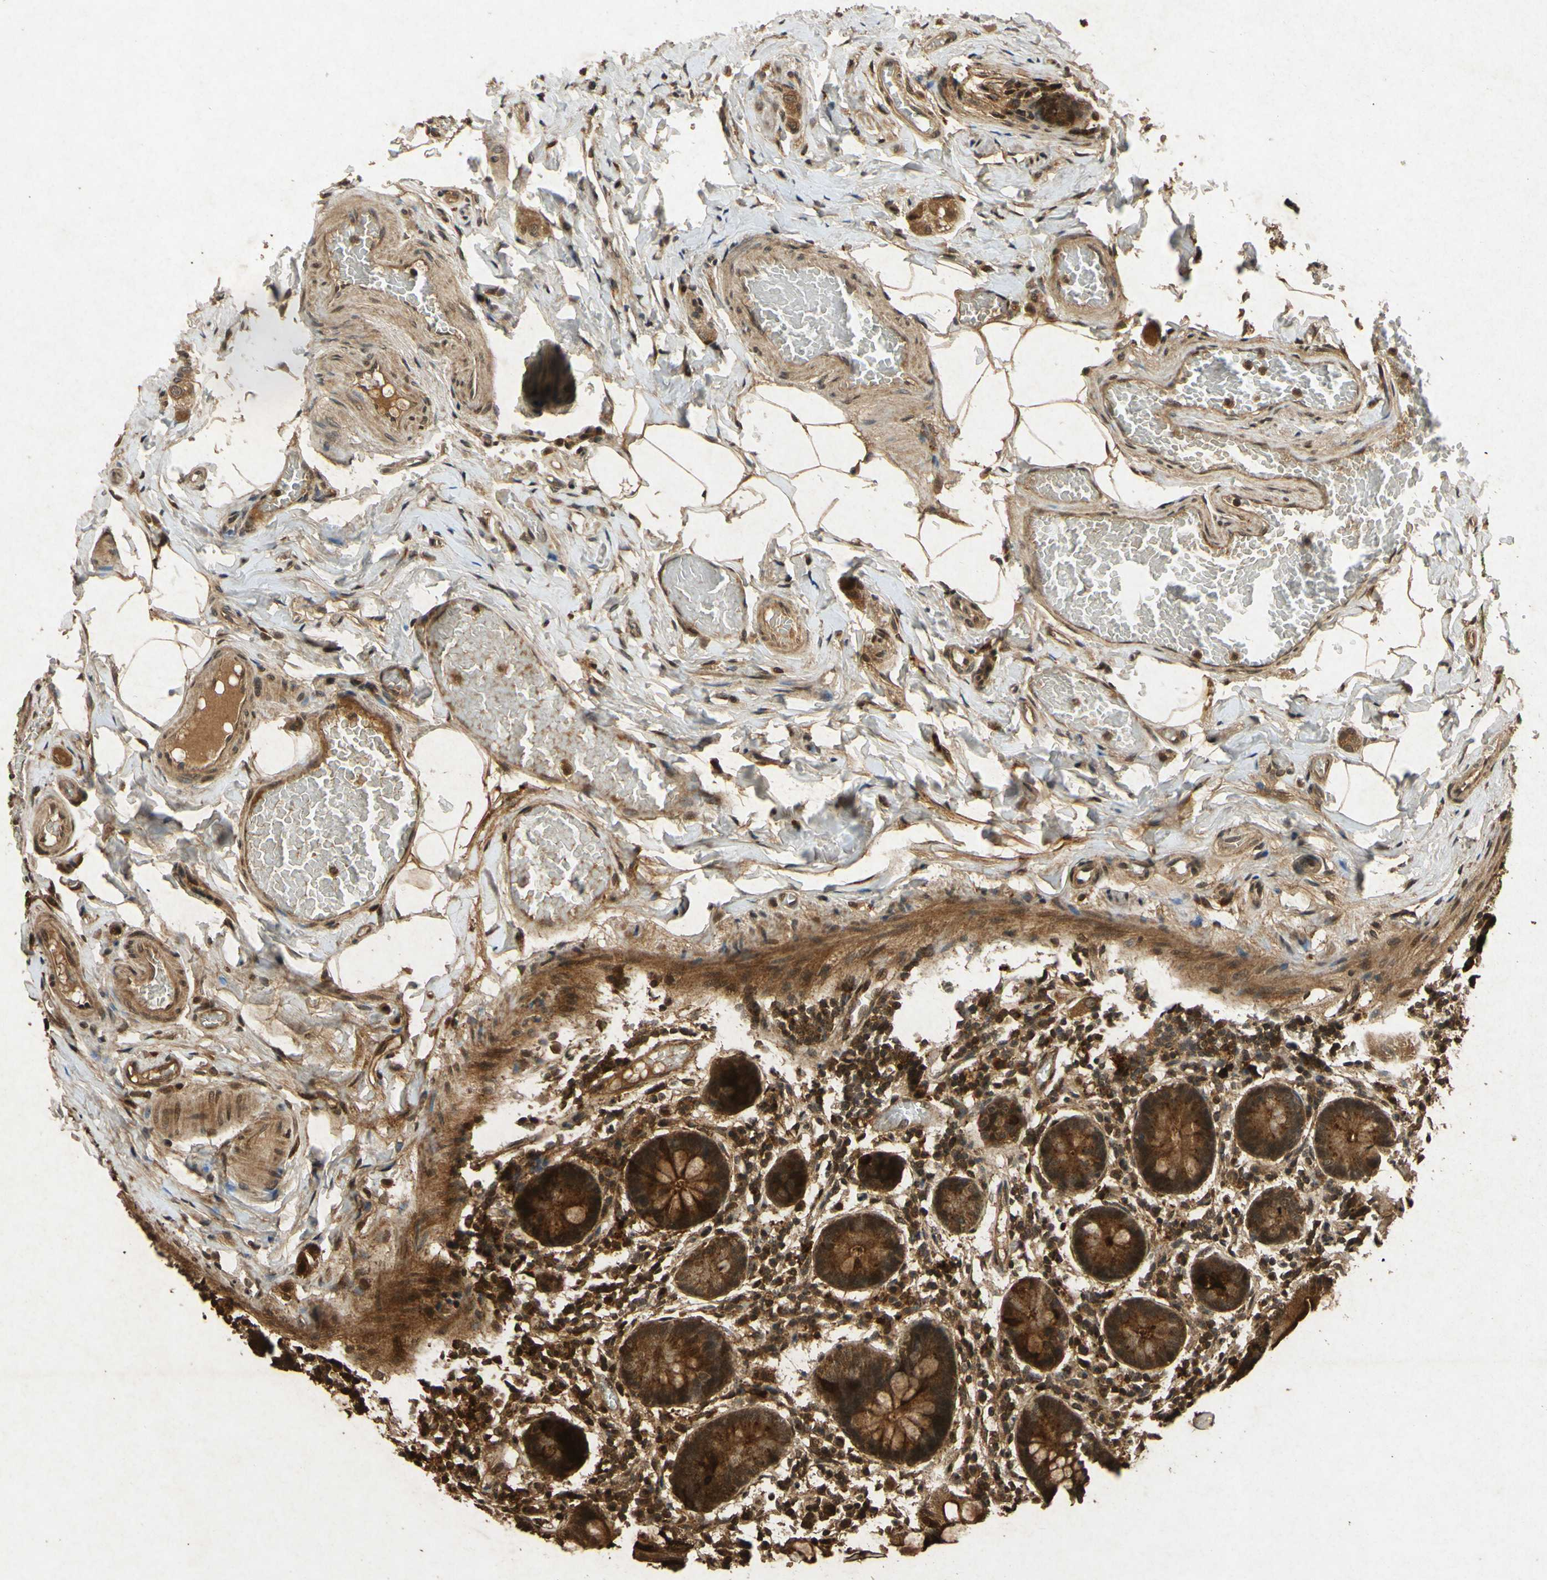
{"staining": {"intensity": "moderate", "quantity": ">75%", "location": "cytoplasmic/membranous"}, "tissue": "small intestine", "cell_type": "Glandular cells", "image_type": "normal", "snomed": [{"axis": "morphology", "description": "Normal tissue, NOS"}, {"axis": "topography", "description": "Small intestine"}], "caption": "Human small intestine stained with a brown dye demonstrates moderate cytoplasmic/membranous positive staining in about >75% of glandular cells.", "gene": "ATP6V1H", "patient": {"sex": "male", "age": 41}}